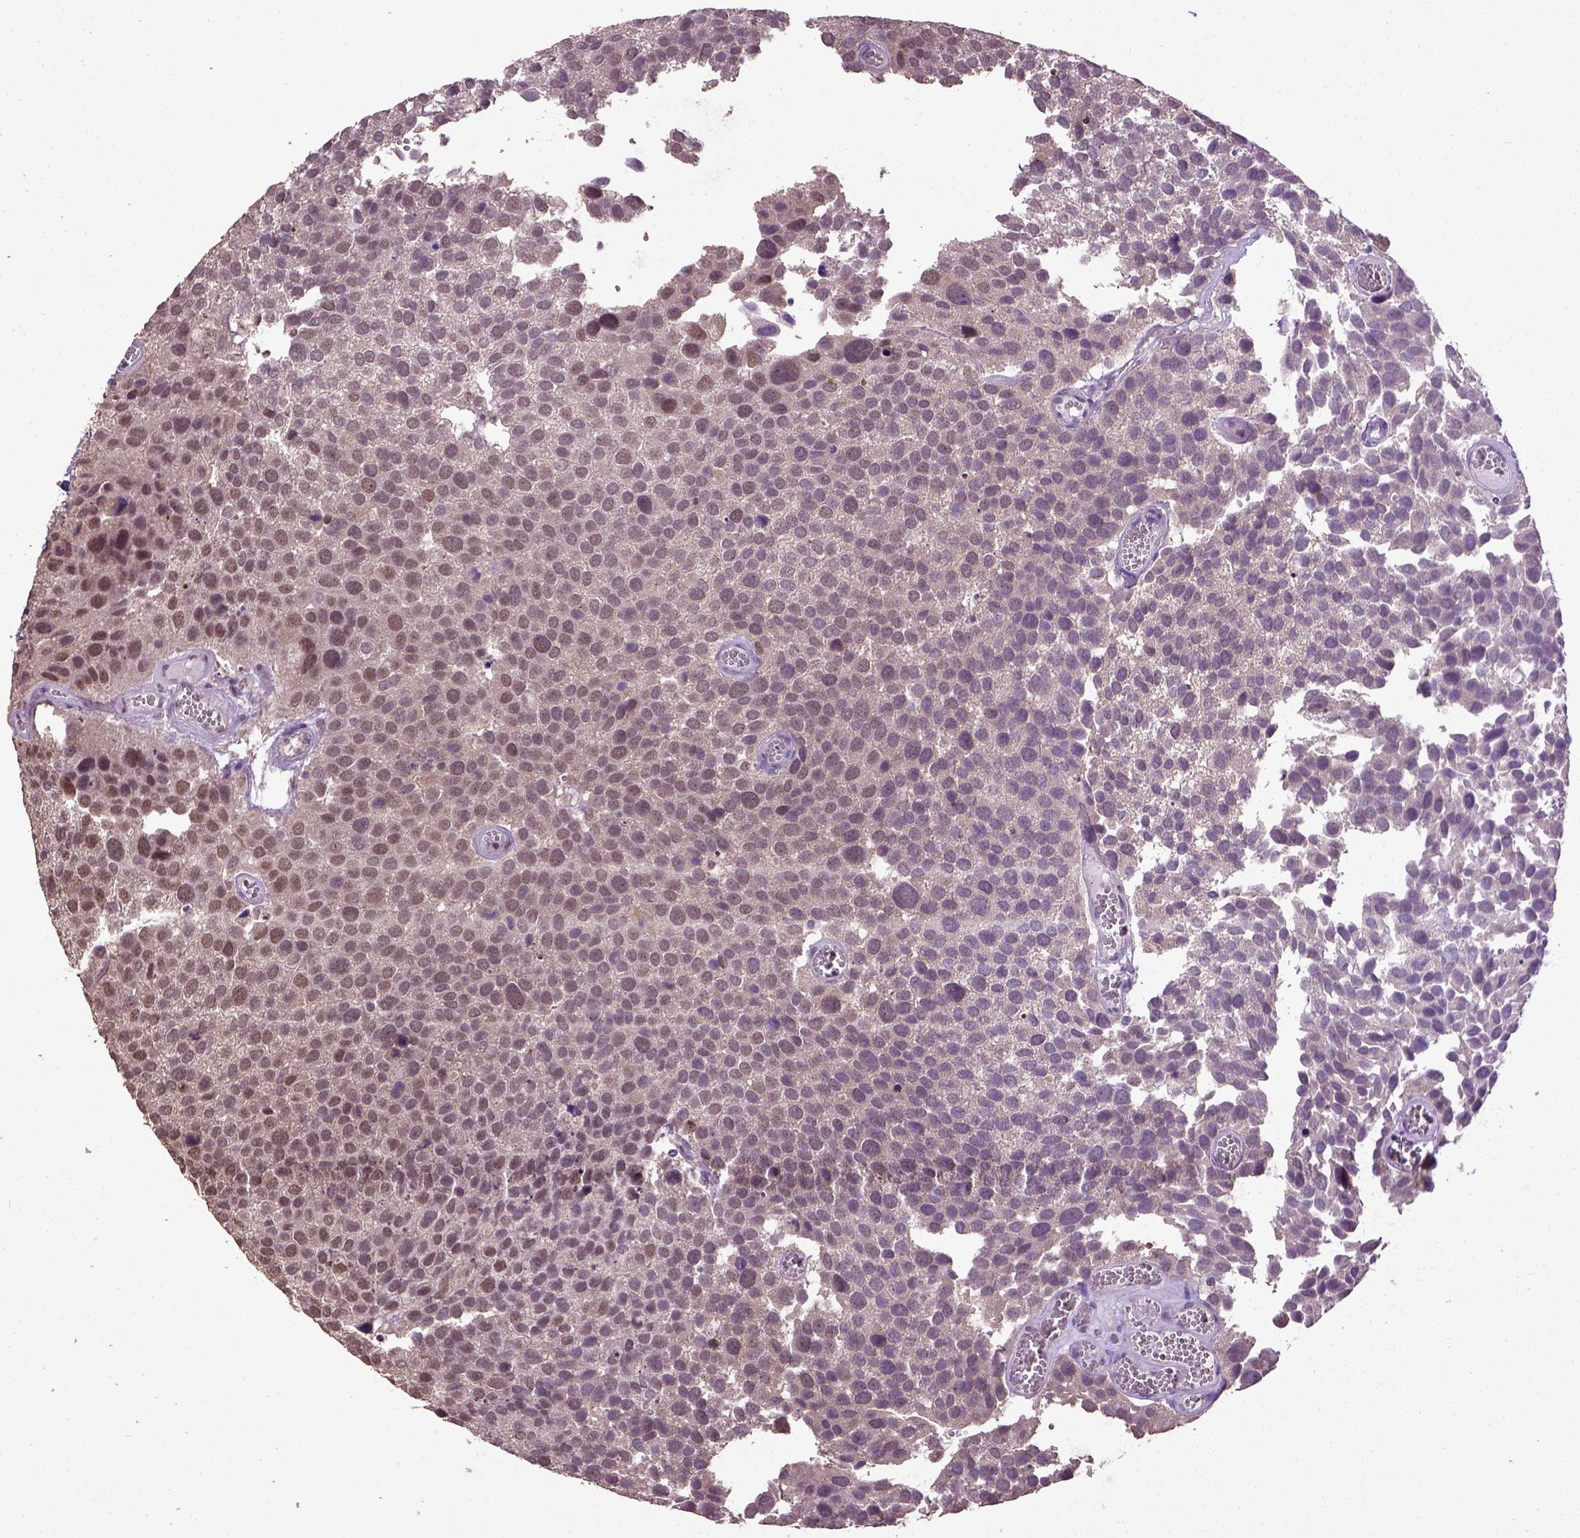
{"staining": {"intensity": "moderate", "quantity": "25%-75%", "location": "nuclear"}, "tissue": "urothelial cancer", "cell_type": "Tumor cells", "image_type": "cancer", "snomed": [{"axis": "morphology", "description": "Urothelial carcinoma, Low grade"}, {"axis": "topography", "description": "Urinary bladder"}], "caption": "IHC micrograph of neoplastic tissue: urothelial carcinoma (low-grade) stained using immunohistochemistry (IHC) reveals medium levels of moderate protein expression localized specifically in the nuclear of tumor cells, appearing as a nuclear brown color.", "gene": "UBA3", "patient": {"sex": "female", "age": 69}}